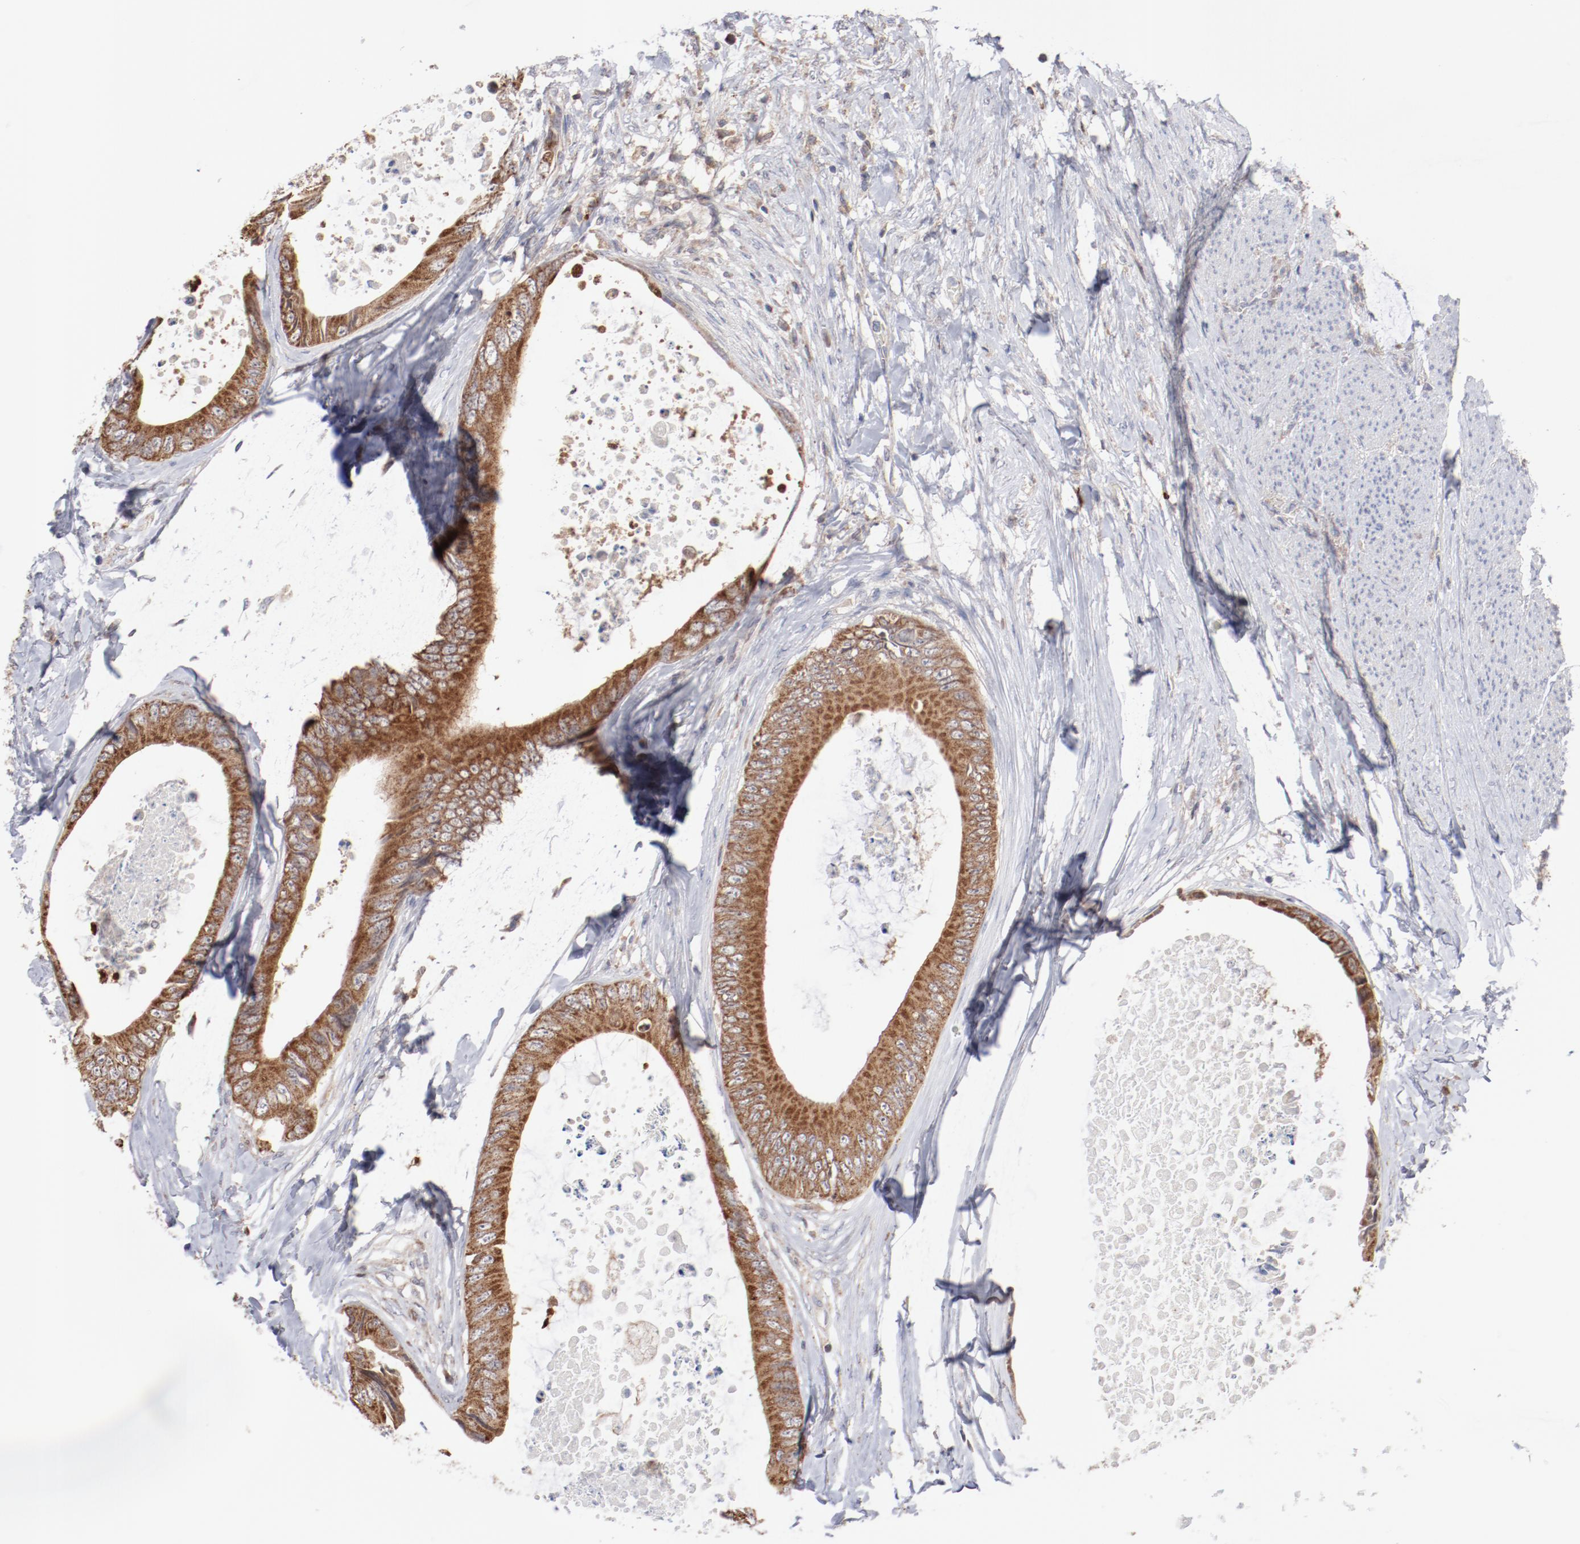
{"staining": {"intensity": "moderate", "quantity": ">75%", "location": "cytoplasmic/membranous"}, "tissue": "colorectal cancer", "cell_type": "Tumor cells", "image_type": "cancer", "snomed": [{"axis": "morphology", "description": "Normal tissue, NOS"}, {"axis": "morphology", "description": "Adenocarcinoma, NOS"}, {"axis": "topography", "description": "Rectum"}, {"axis": "topography", "description": "Peripheral nerve tissue"}], "caption": "Protein expression analysis of human colorectal cancer reveals moderate cytoplasmic/membranous staining in approximately >75% of tumor cells.", "gene": "PPFIBP2", "patient": {"sex": "female", "age": 77}}